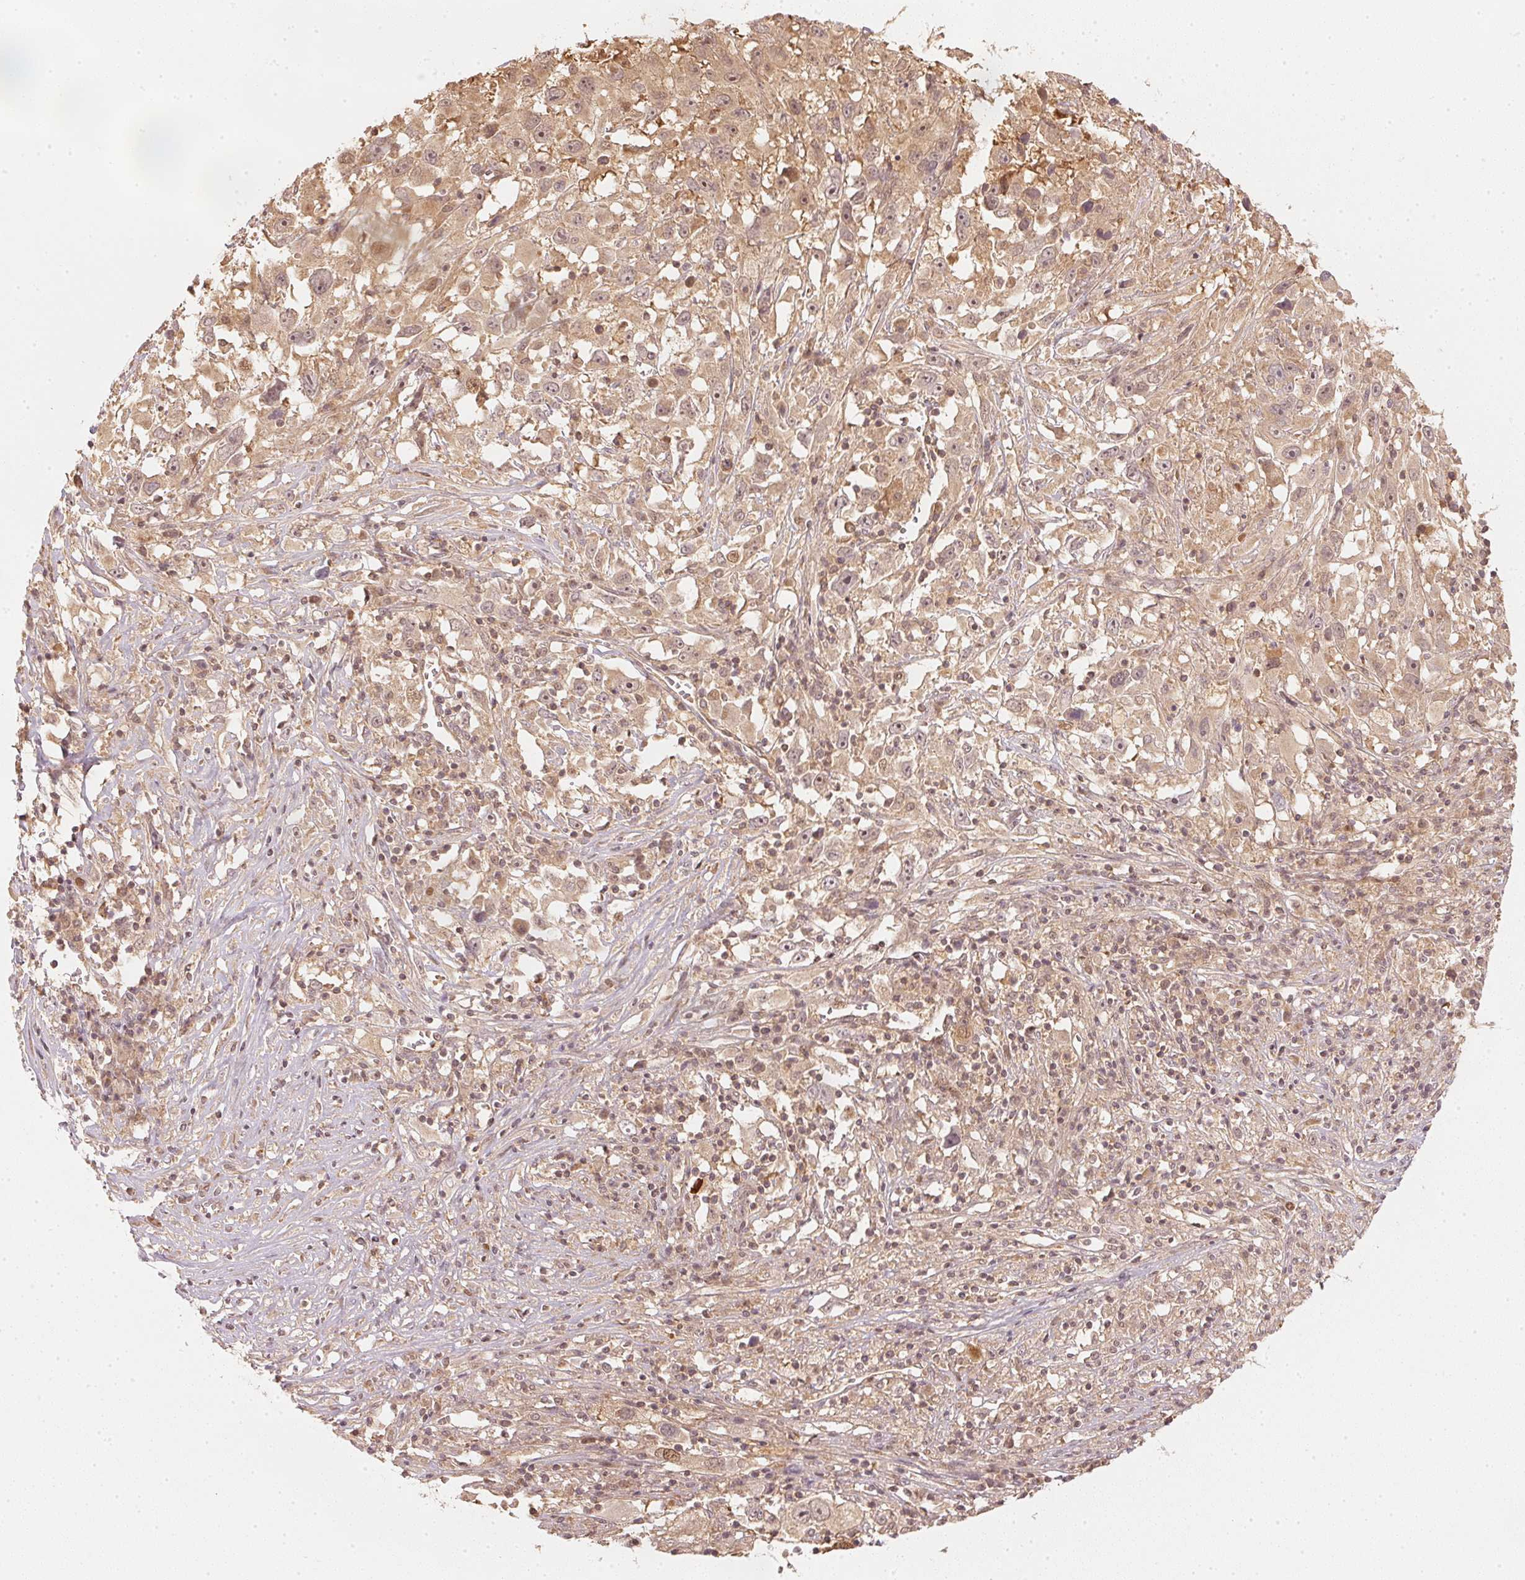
{"staining": {"intensity": "moderate", "quantity": ">75%", "location": "cytoplasmic/membranous,nuclear"}, "tissue": "melanoma", "cell_type": "Tumor cells", "image_type": "cancer", "snomed": [{"axis": "morphology", "description": "Malignant melanoma, Metastatic site"}, {"axis": "topography", "description": "Soft tissue"}], "caption": "Malignant melanoma (metastatic site) was stained to show a protein in brown. There is medium levels of moderate cytoplasmic/membranous and nuclear staining in approximately >75% of tumor cells. Ihc stains the protein in brown and the nuclei are stained blue.", "gene": "UBE2L3", "patient": {"sex": "male", "age": 50}}